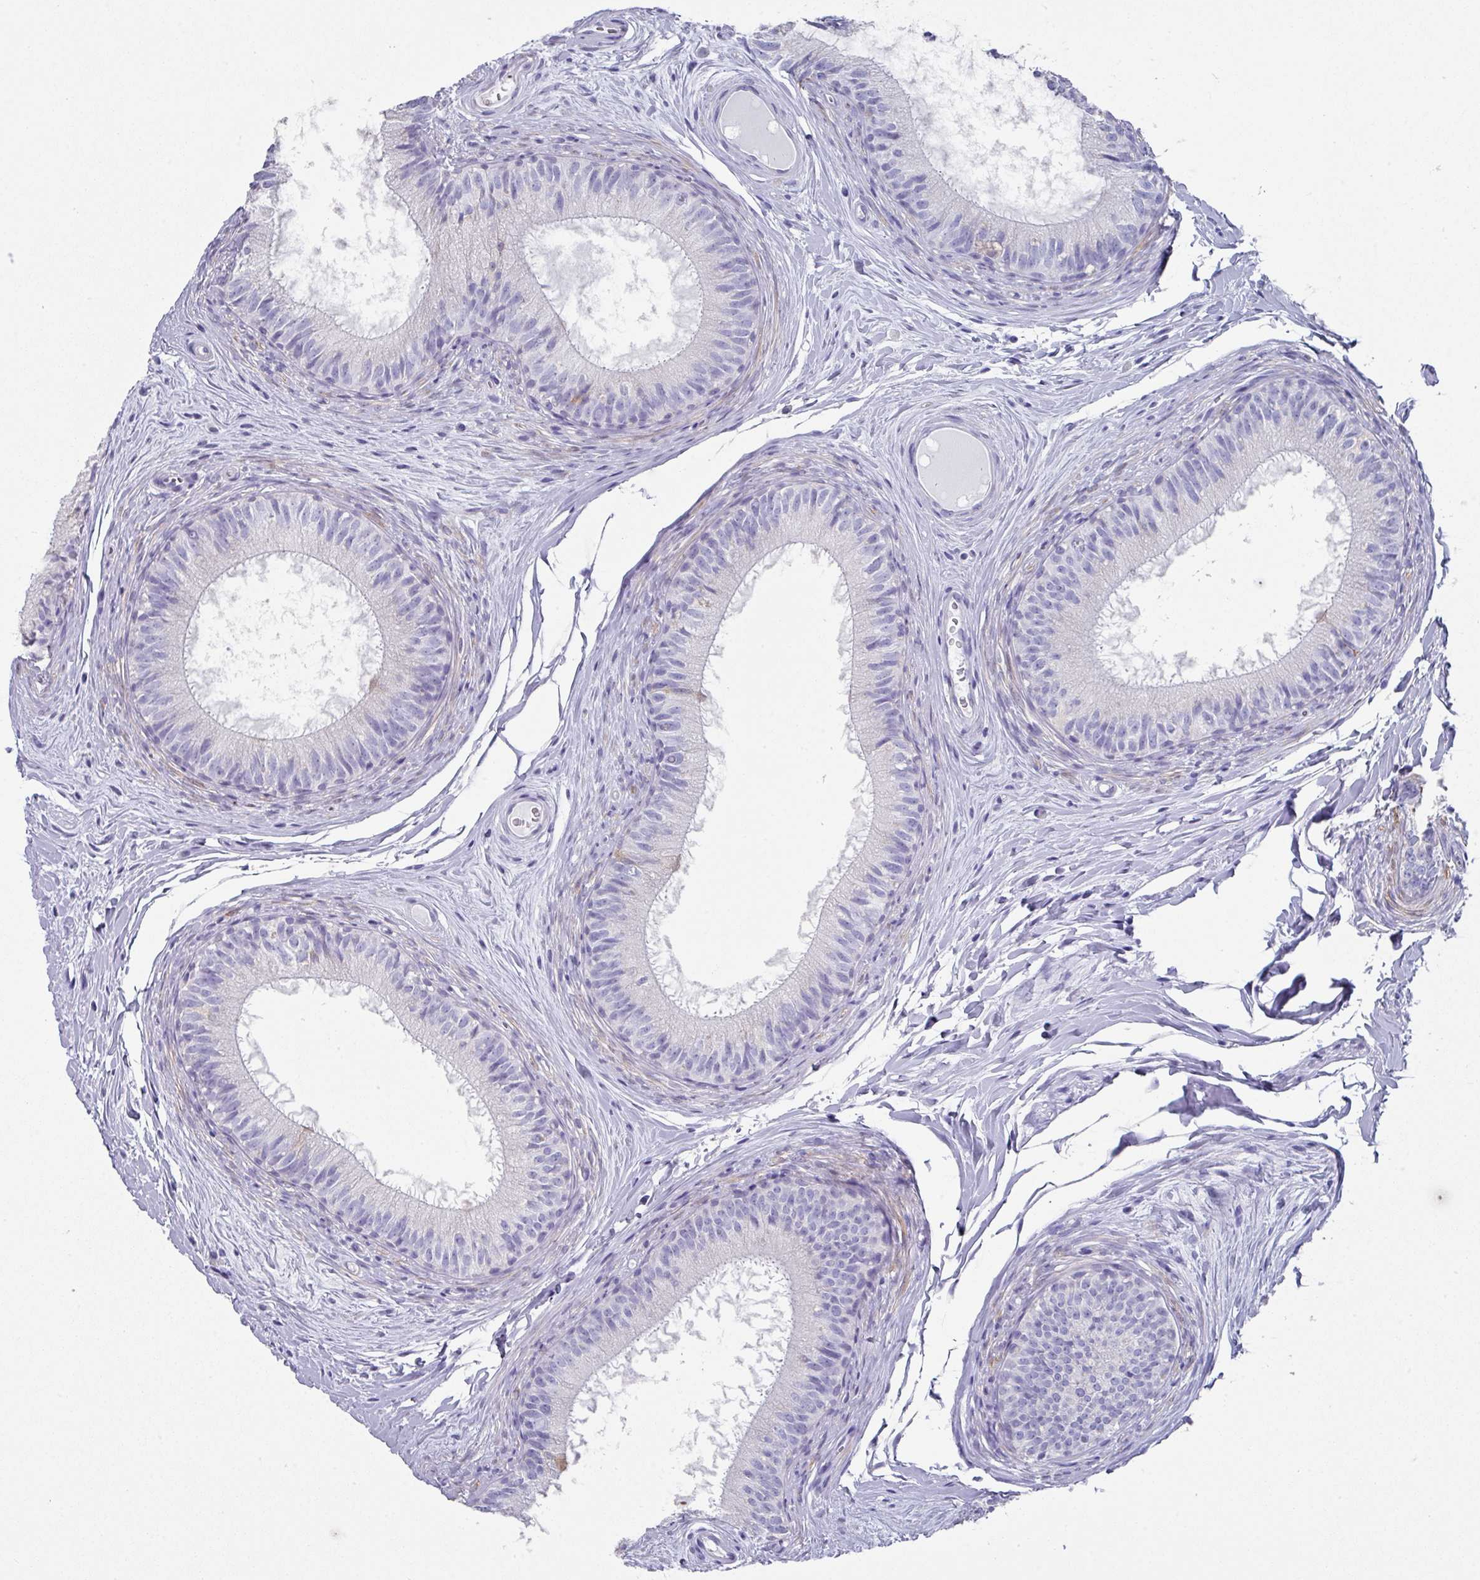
{"staining": {"intensity": "negative", "quantity": "none", "location": "none"}, "tissue": "epididymis", "cell_type": "Glandular cells", "image_type": "normal", "snomed": [{"axis": "morphology", "description": "Normal tissue, NOS"}, {"axis": "topography", "description": "Epididymis"}], "caption": "Glandular cells are negative for brown protein staining in benign epididymis. (Stains: DAB immunohistochemistry (IHC) with hematoxylin counter stain, Microscopy: brightfield microscopy at high magnification).", "gene": "PEX10", "patient": {"sex": "male", "age": 25}}